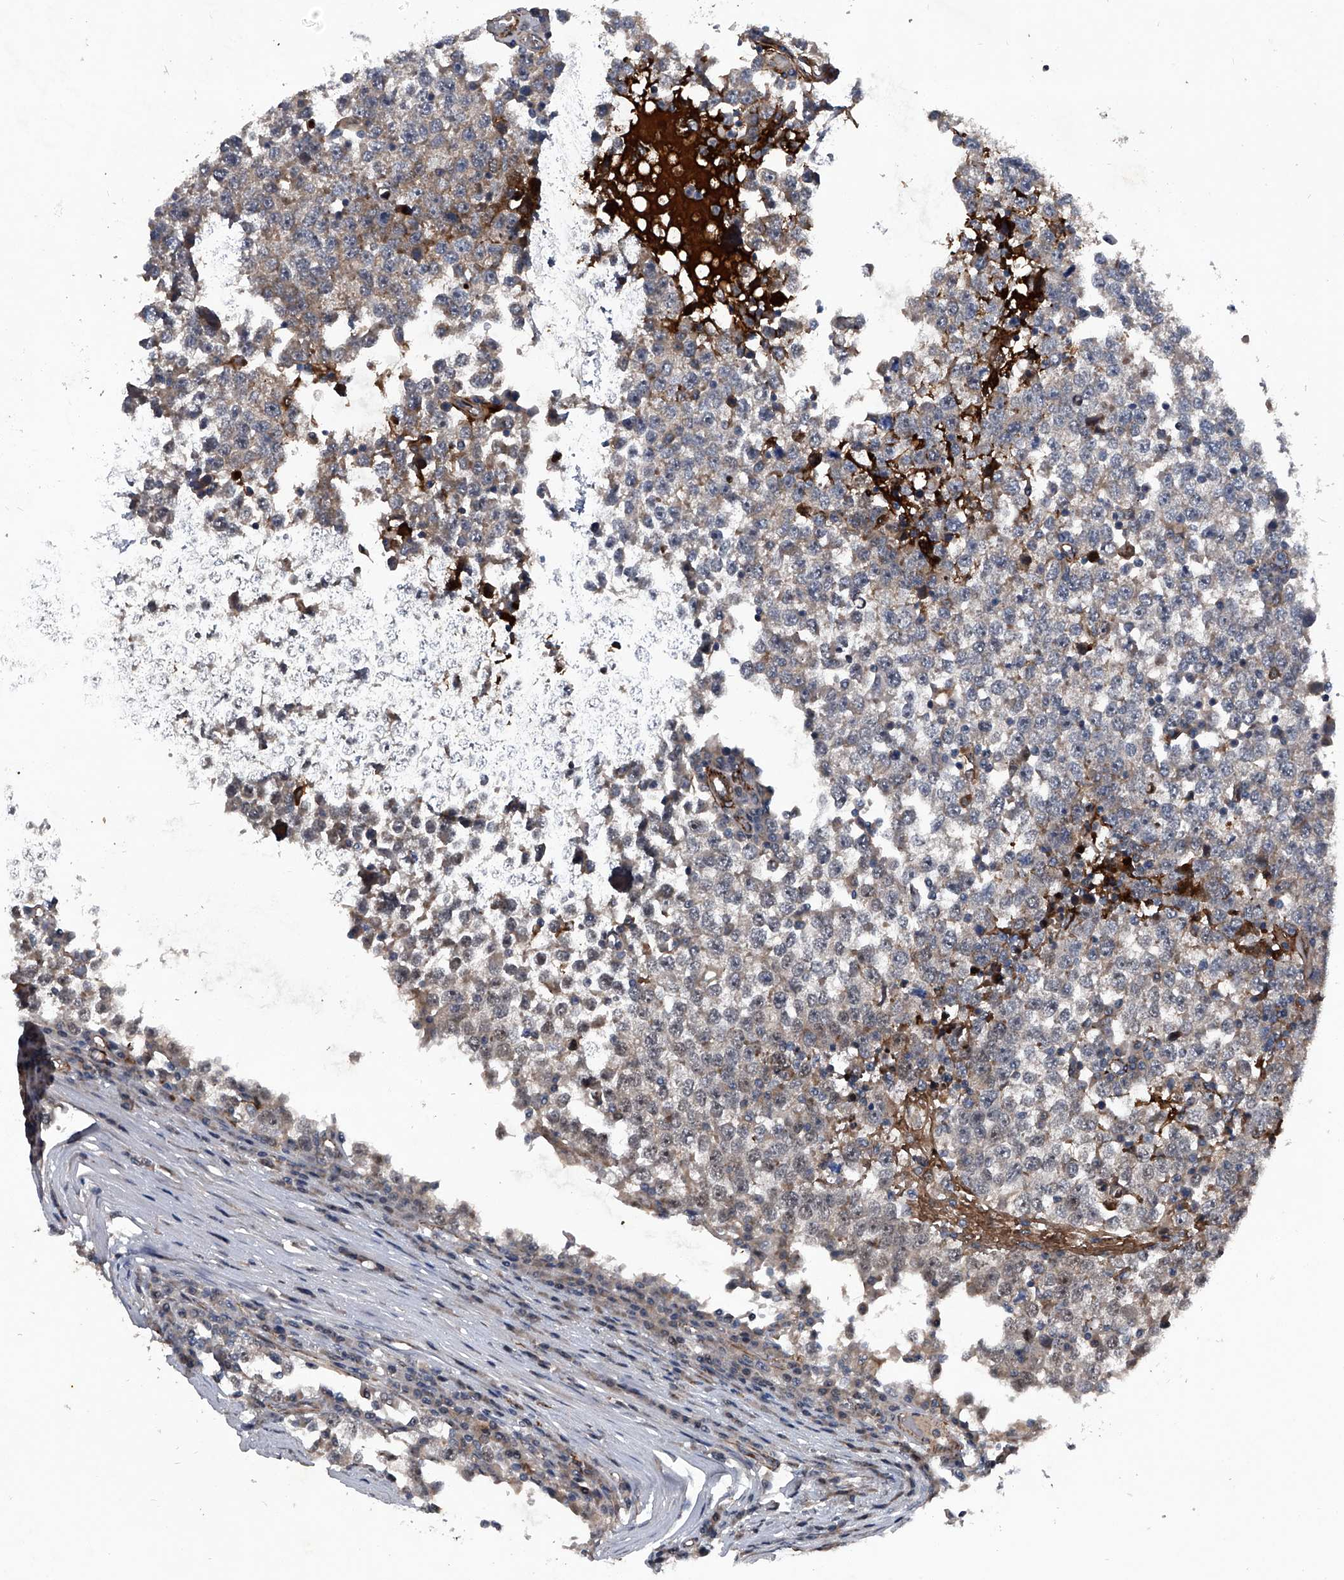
{"staining": {"intensity": "weak", "quantity": "25%-75%", "location": "cytoplasmic/membranous,nuclear"}, "tissue": "testis cancer", "cell_type": "Tumor cells", "image_type": "cancer", "snomed": [{"axis": "morphology", "description": "Seminoma, NOS"}, {"axis": "topography", "description": "Testis"}], "caption": "Immunohistochemistry photomicrograph of neoplastic tissue: human seminoma (testis) stained using immunohistochemistry (IHC) shows low levels of weak protein expression localized specifically in the cytoplasmic/membranous and nuclear of tumor cells, appearing as a cytoplasmic/membranous and nuclear brown color.", "gene": "MAPKAP1", "patient": {"sex": "male", "age": 65}}